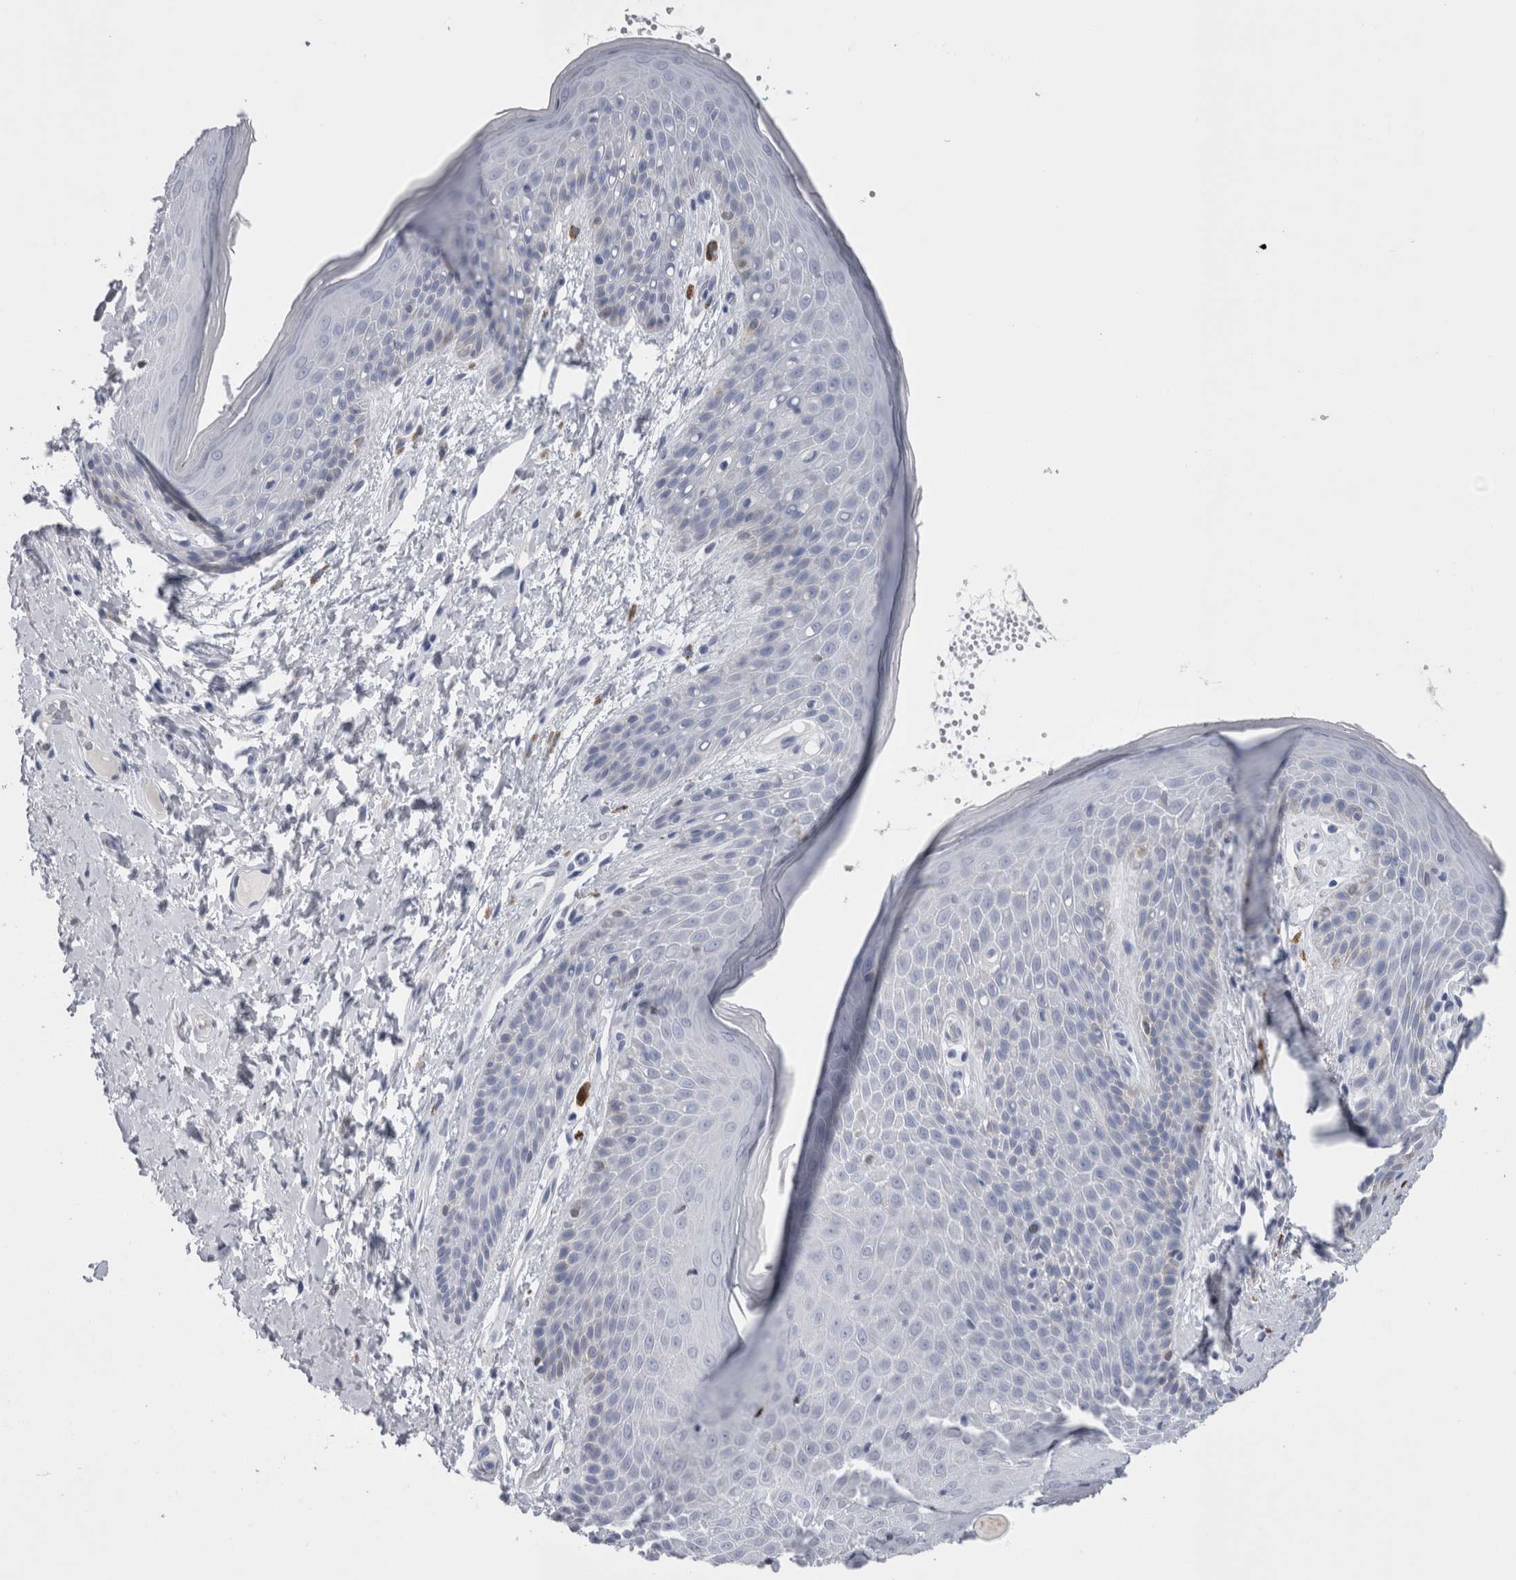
{"staining": {"intensity": "negative", "quantity": "none", "location": "none"}, "tissue": "skin", "cell_type": "Epidermal cells", "image_type": "normal", "snomed": [{"axis": "morphology", "description": "Normal tissue, NOS"}, {"axis": "topography", "description": "Anal"}], "caption": "Skin stained for a protein using IHC exhibits no expression epidermal cells.", "gene": "CA8", "patient": {"sex": "male", "age": 74}}